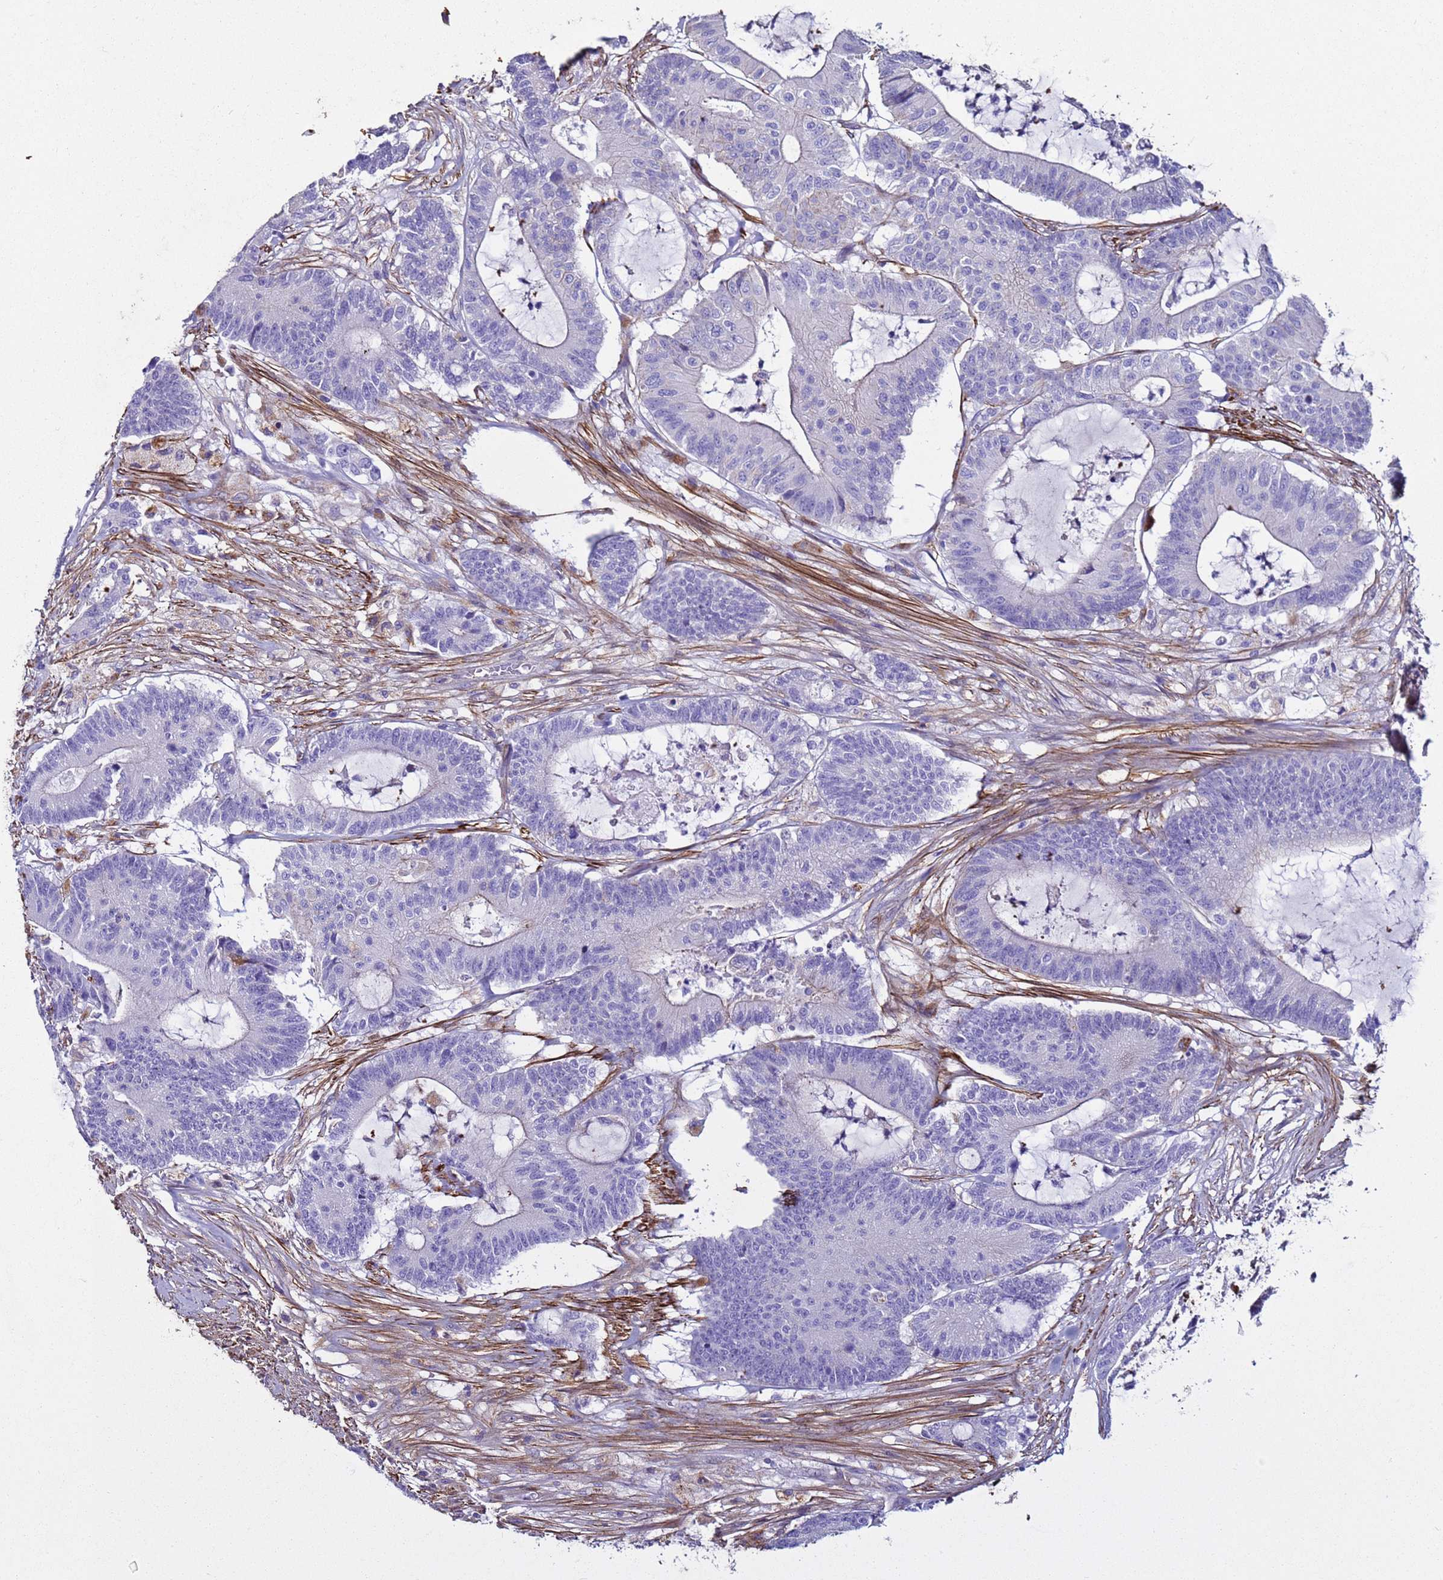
{"staining": {"intensity": "negative", "quantity": "none", "location": "none"}, "tissue": "colorectal cancer", "cell_type": "Tumor cells", "image_type": "cancer", "snomed": [{"axis": "morphology", "description": "Adenocarcinoma, NOS"}, {"axis": "topography", "description": "Colon"}], "caption": "The IHC histopathology image has no significant expression in tumor cells of colorectal cancer tissue.", "gene": "RABL2B", "patient": {"sex": "female", "age": 84}}